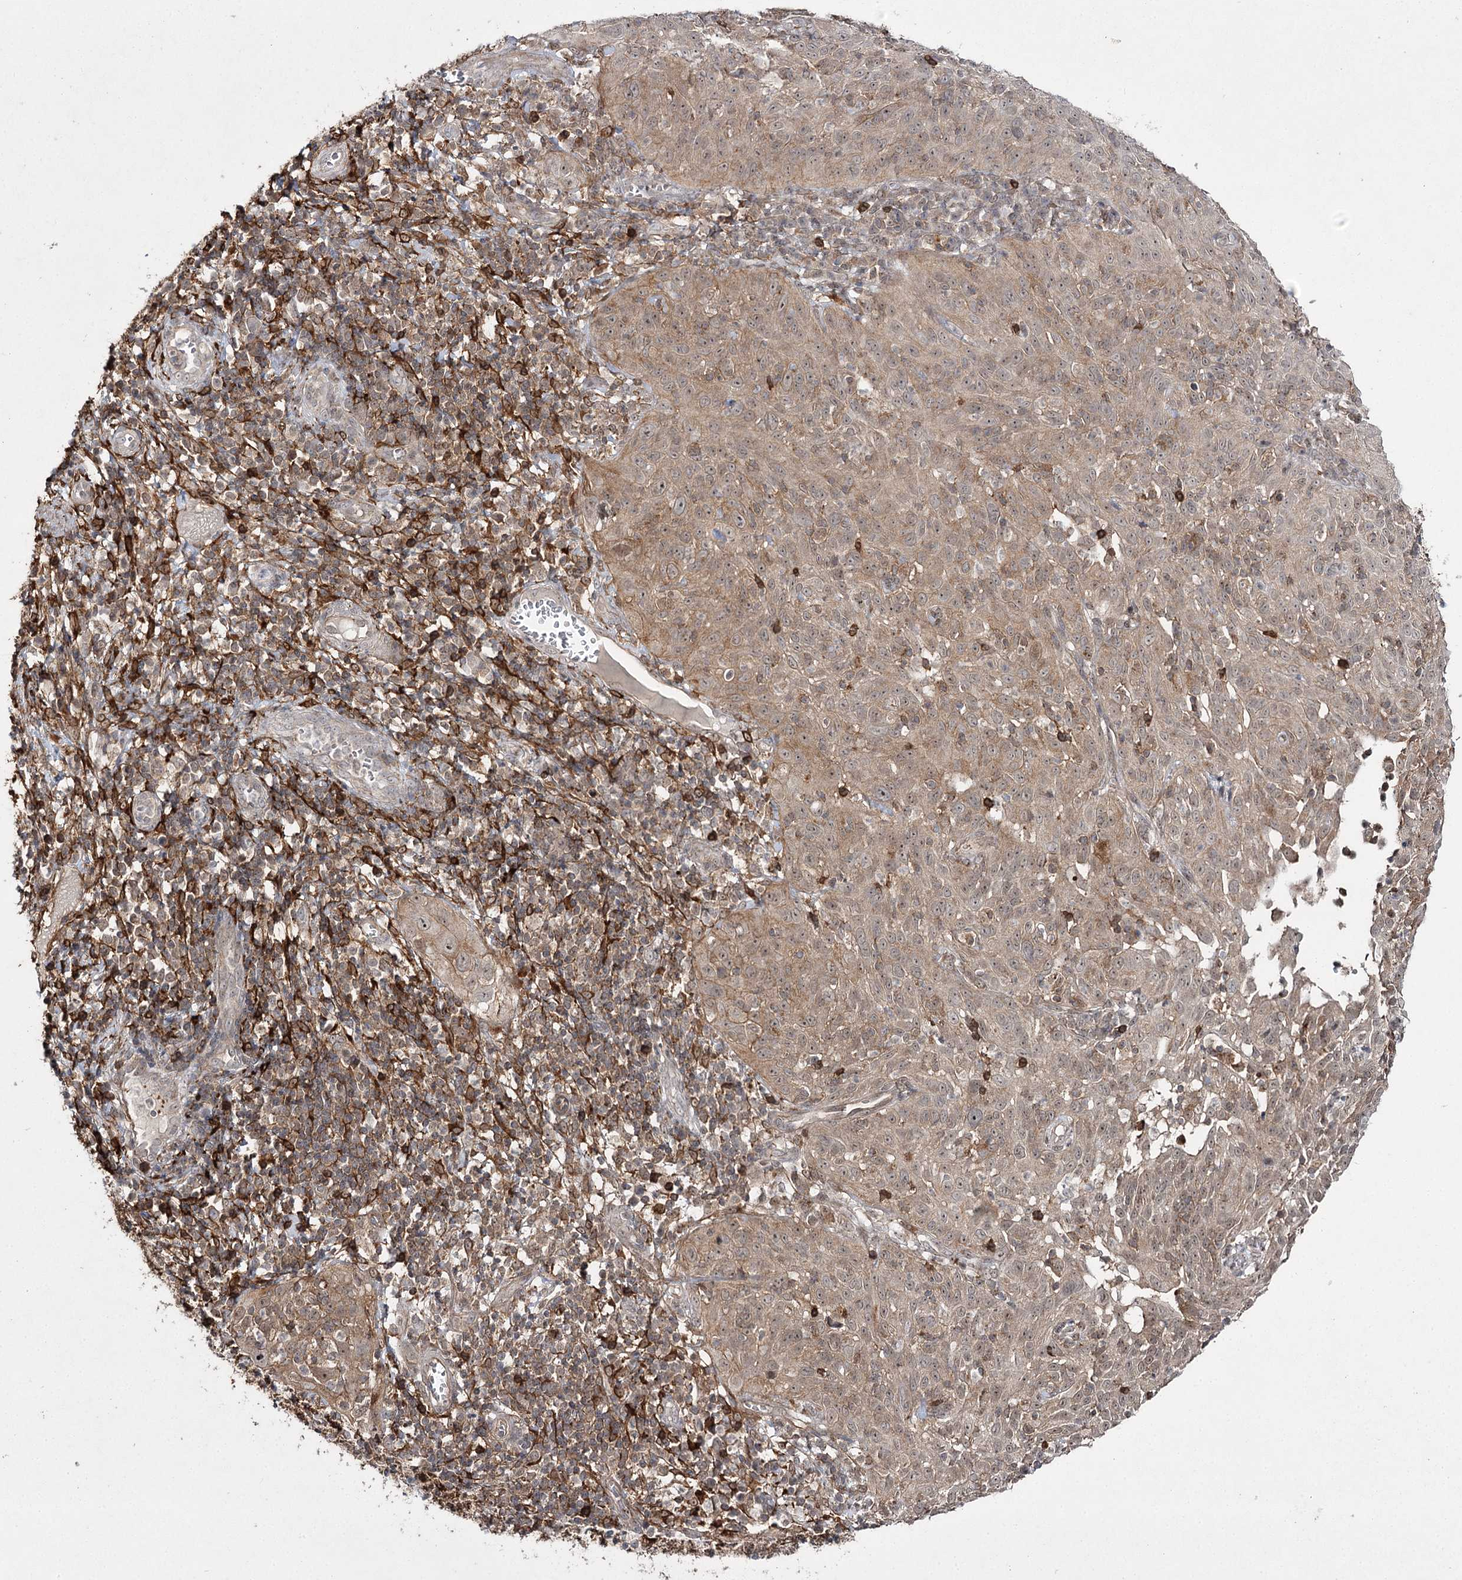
{"staining": {"intensity": "weak", "quantity": ">75%", "location": "cytoplasmic/membranous,nuclear"}, "tissue": "cervical cancer", "cell_type": "Tumor cells", "image_type": "cancer", "snomed": [{"axis": "morphology", "description": "Squamous cell carcinoma, NOS"}, {"axis": "topography", "description": "Cervix"}], "caption": "Weak cytoplasmic/membranous and nuclear protein positivity is present in approximately >75% of tumor cells in cervical cancer (squamous cell carcinoma). (IHC, brightfield microscopy, high magnification).", "gene": "WDR44", "patient": {"sex": "female", "age": 31}}